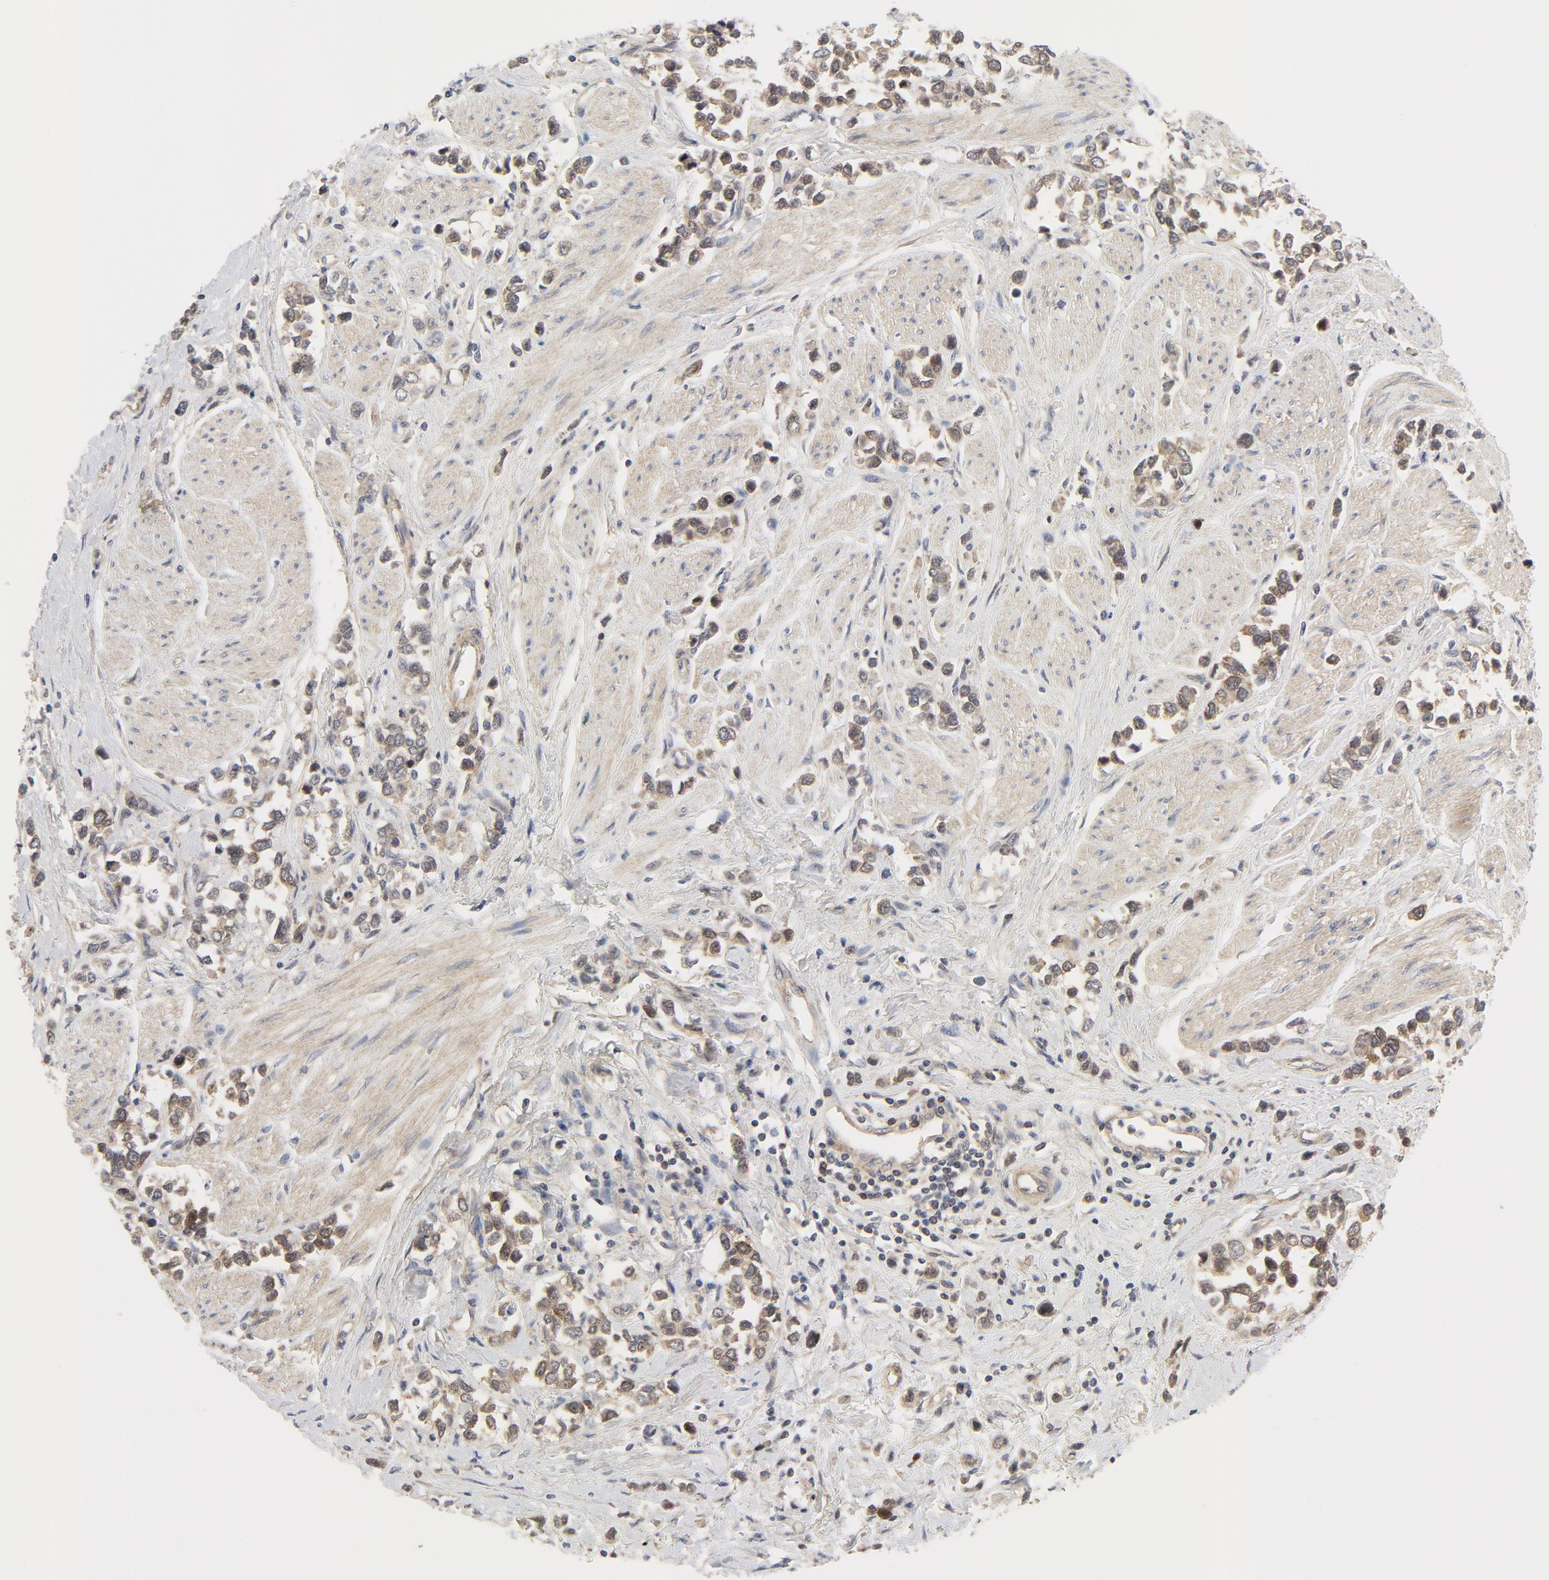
{"staining": {"intensity": "weak", "quantity": ">75%", "location": "cytoplasmic/membranous"}, "tissue": "stomach cancer", "cell_type": "Tumor cells", "image_type": "cancer", "snomed": [{"axis": "morphology", "description": "Adenocarcinoma, NOS"}, {"axis": "topography", "description": "Stomach, upper"}], "caption": "High-power microscopy captured an immunohistochemistry (IHC) photomicrograph of stomach cancer, revealing weak cytoplasmic/membranous staining in approximately >75% of tumor cells.", "gene": "MAP2K7", "patient": {"sex": "male", "age": 76}}